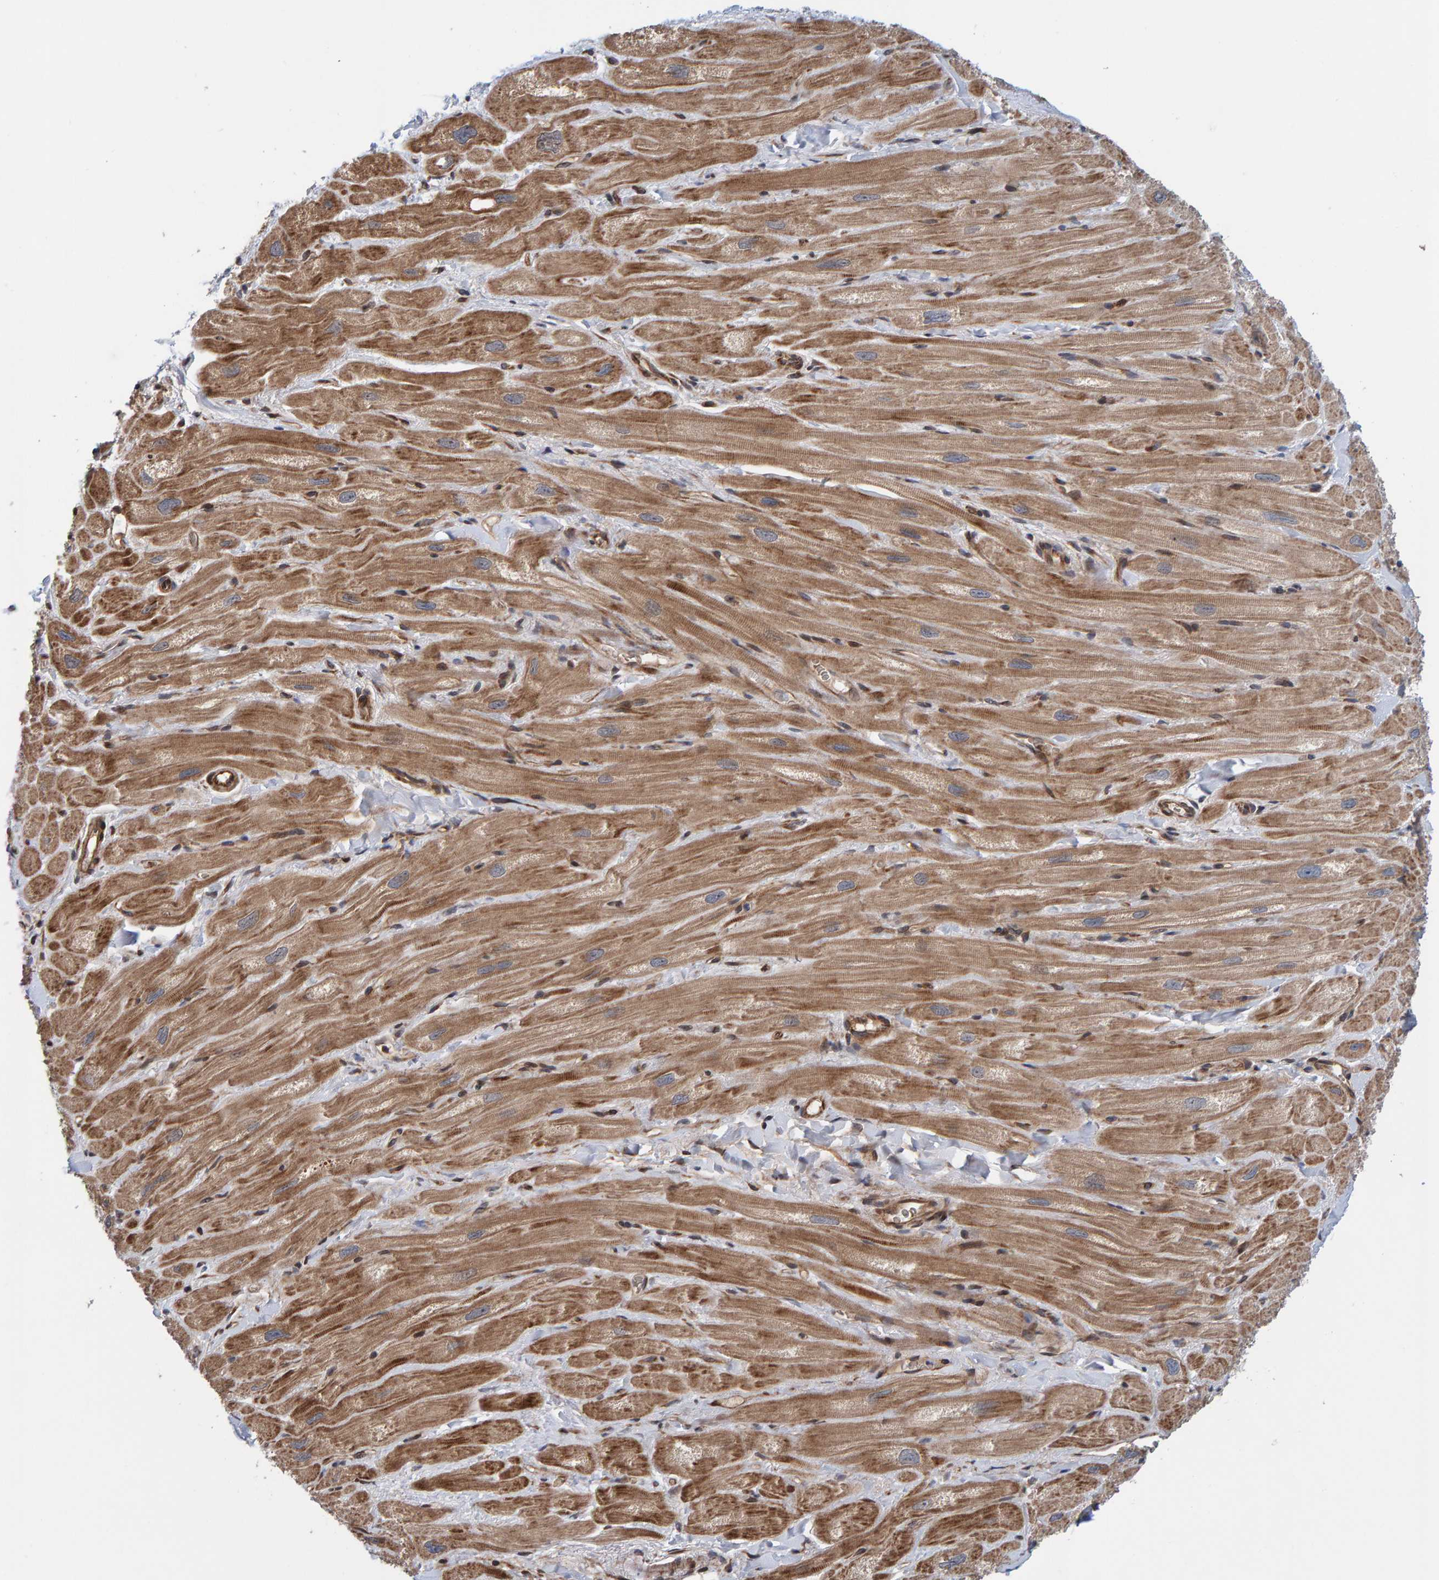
{"staining": {"intensity": "moderate", "quantity": ">75%", "location": "cytoplasmic/membranous"}, "tissue": "heart muscle", "cell_type": "Cardiomyocytes", "image_type": "normal", "snomed": [{"axis": "morphology", "description": "Normal tissue, NOS"}, {"axis": "topography", "description": "Heart"}], "caption": "A brown stain highlights moderate cytoplasmic/membranous staining of a protein in cardiomyocytes of unremarkable human heart muscle.", "gene": "MFSD6L", "patient": {"sex": "male", "age": 49}}